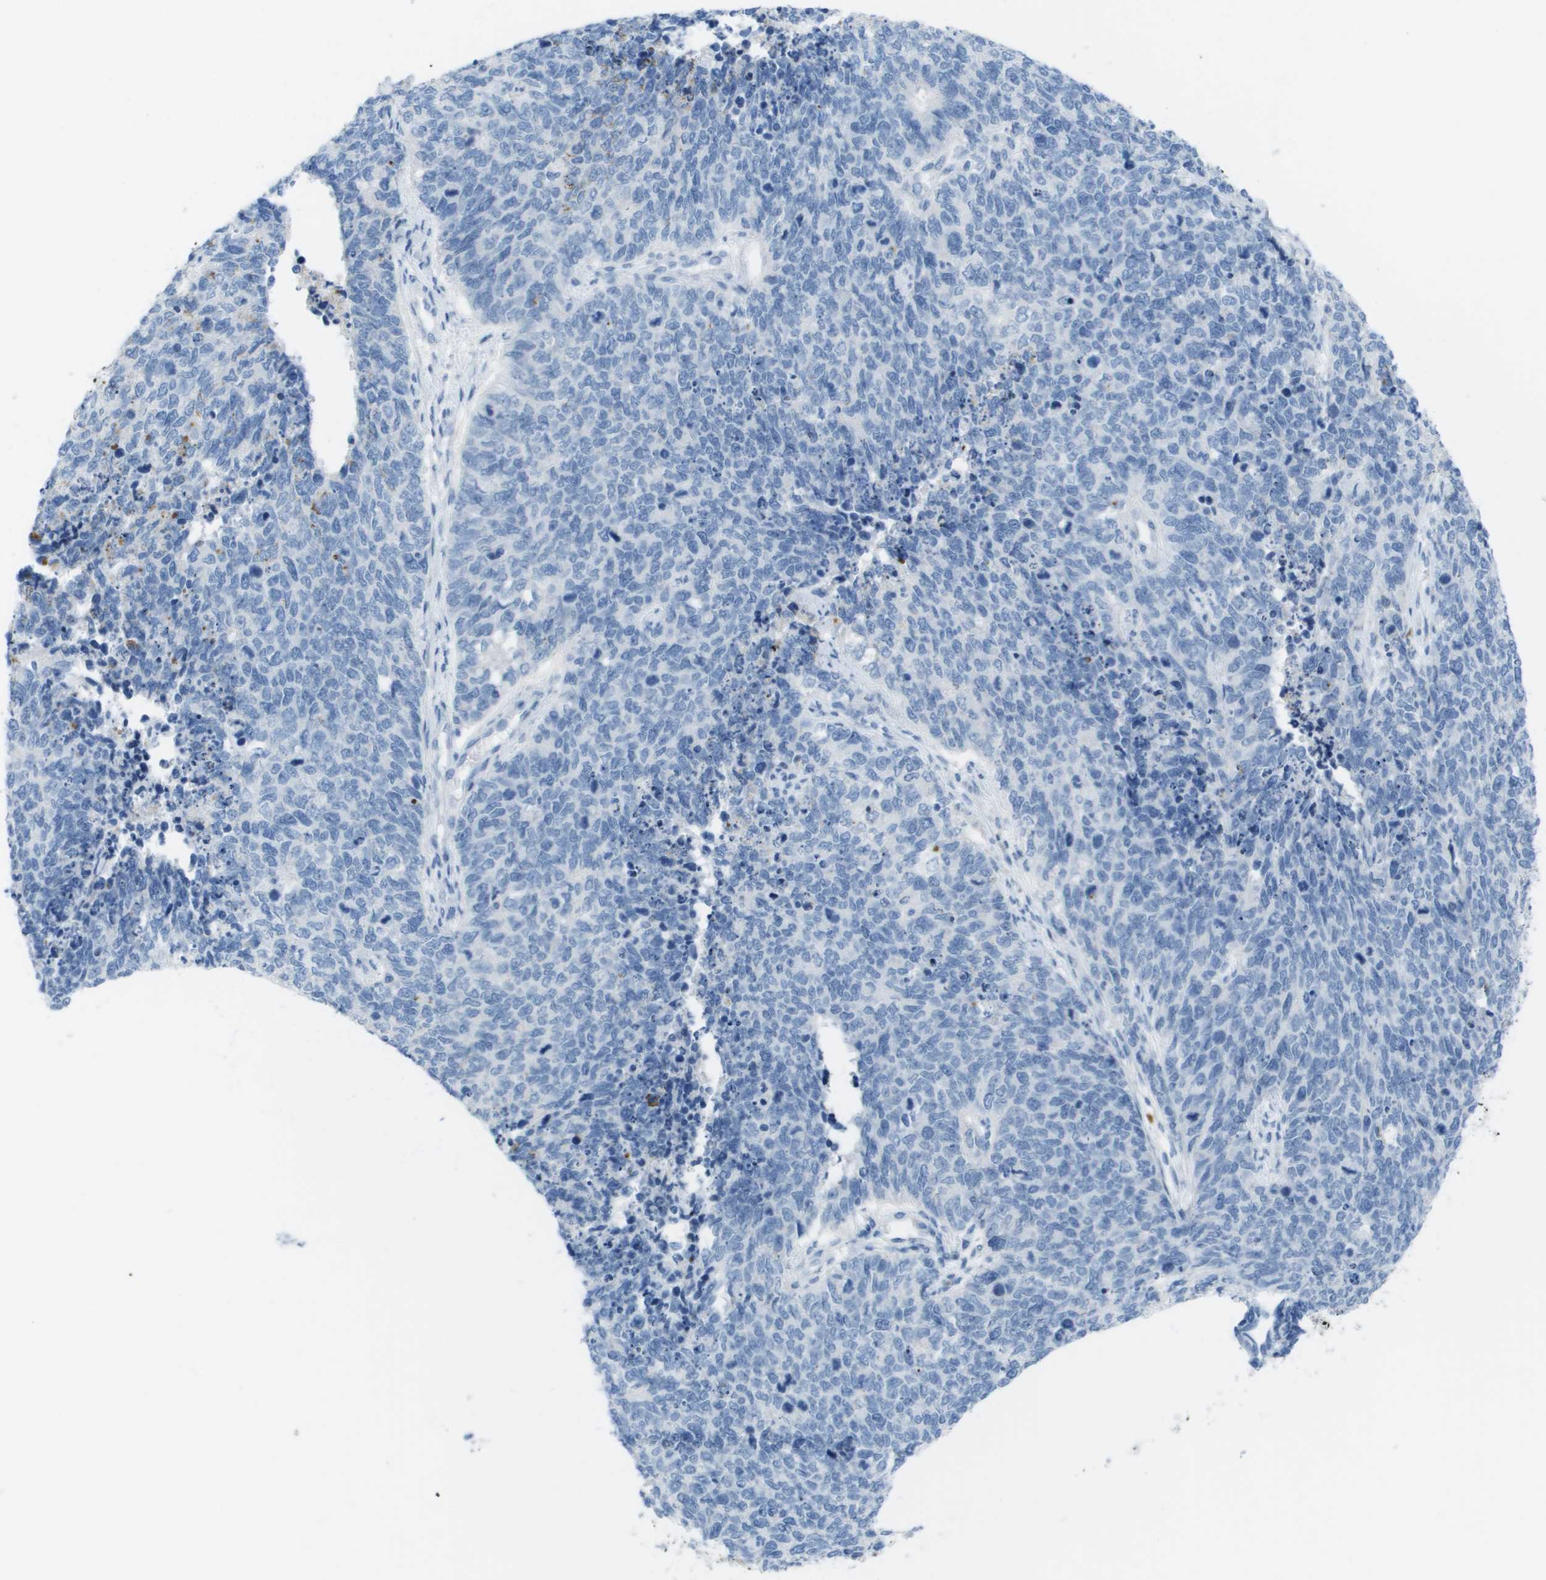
{"staining": {"intensity": "negative", "quantity": "none", "location": "none"}, "tissue": "cervical cancer", "cell_type": "Tumor cells", "image_type": "cancer", "snomed": [{"axis": "morphology", "description": "Squamous cell carcinoma, NOS"}, {"axis": "topography", "description": "Cervix"}], "caption": "Immunohistochemical staining of cervical cancer displays no significant positivity in tumor cells.", "gene": "GPR18", "patient": {"sex": "female", "age": 63}}